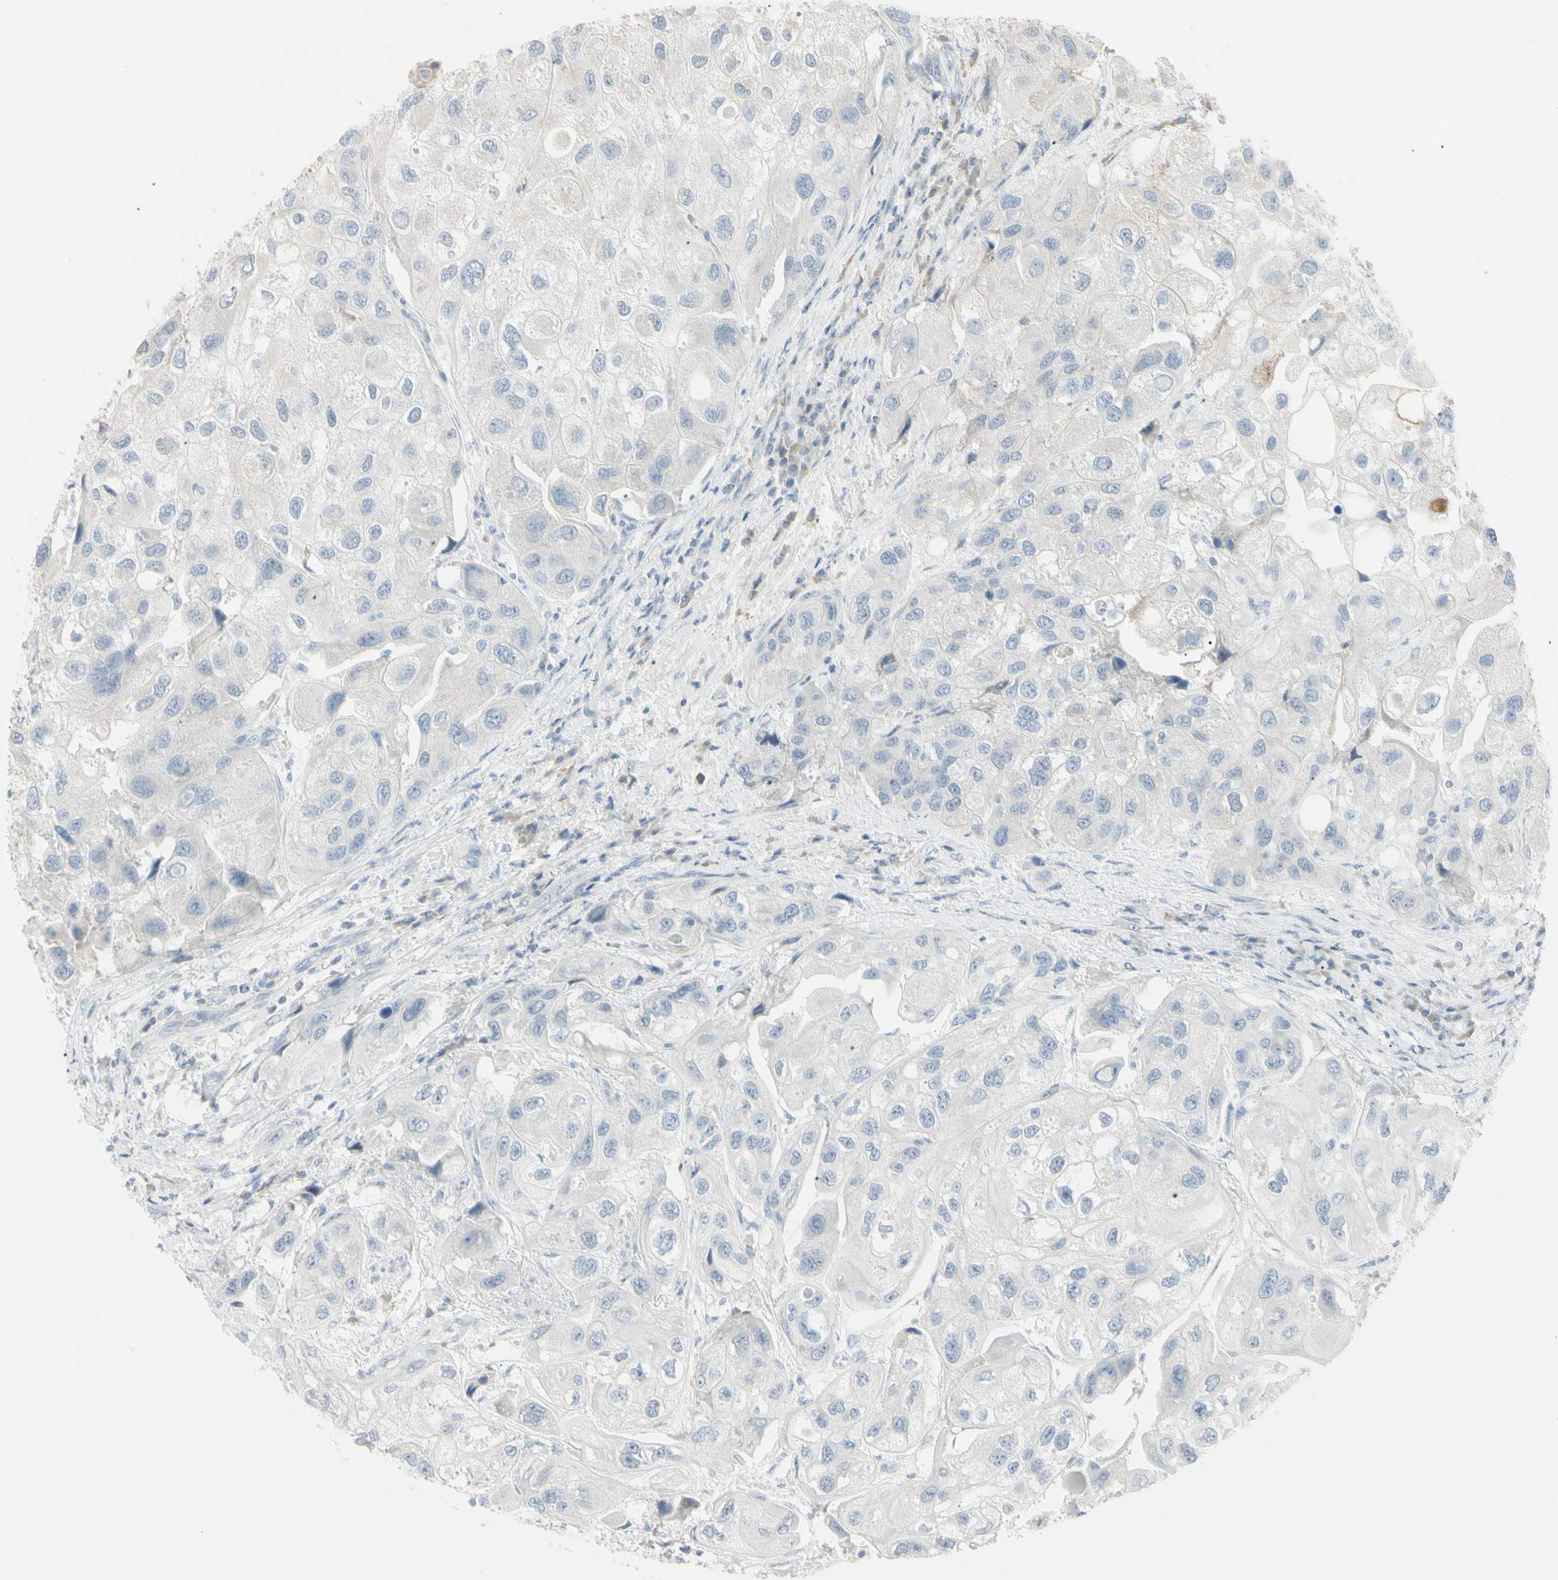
{"staining": {"intensity": "negative", "quantity": "none", "location": "none"}, "tissue": "urothelial cancer", "cell_type": "Tumor cells", "image_type": "cancer", "snomed": [{"axis": "morphology", "description": "Urothelial carcinoma, High grade"}, {"axis": "topography", "description": "Urinary bladder"}], "caption": "Tumor cells show no significant protein positivity in urothelial cancer. Nuclei are stained in blue.", "gene": "PIP", "patient": {"sex": "female", "age": 64}}